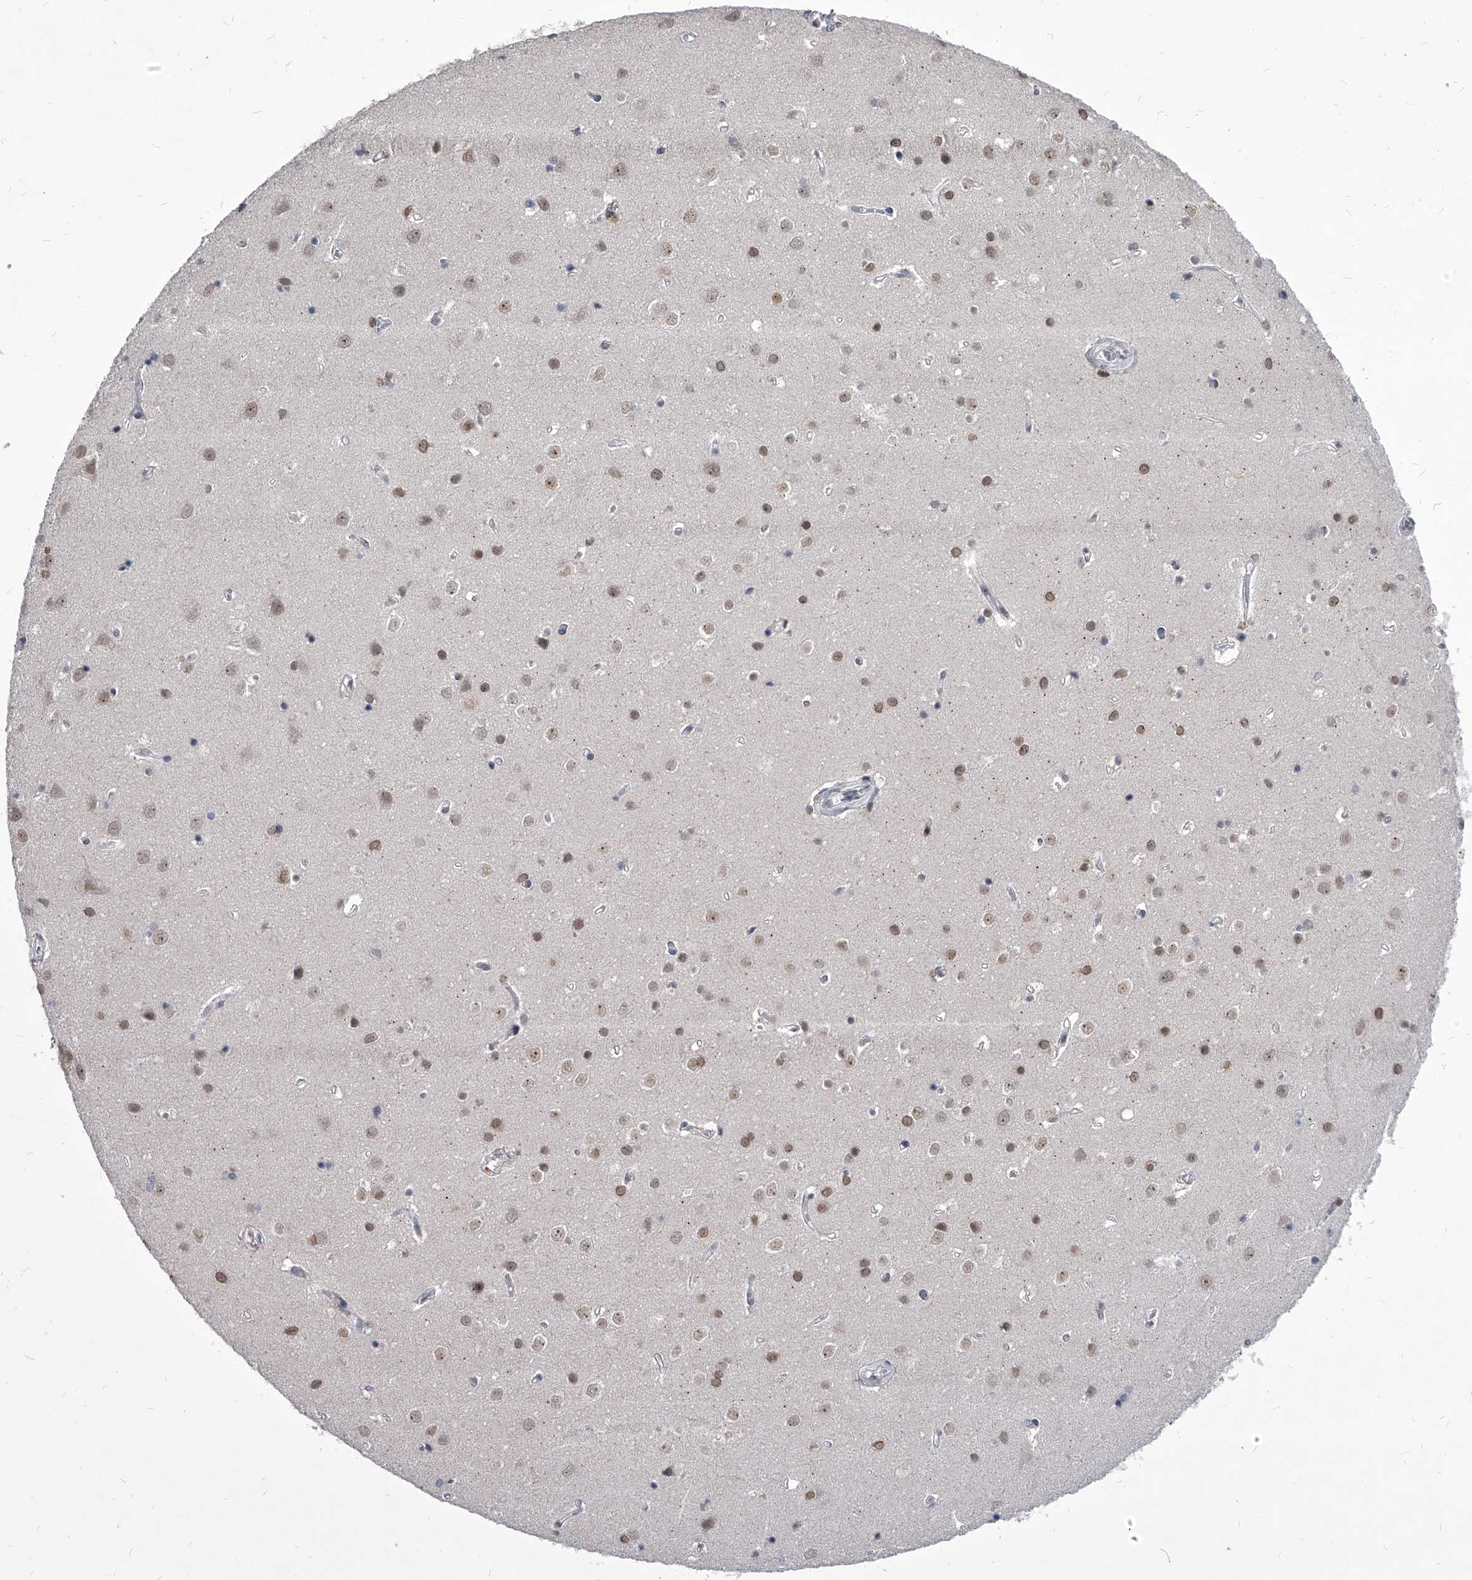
{"staining": {"intensity": "weak", "quantity": "<25%", "location": "nuclear"}, "tissue": "cerebral cortex", "cell_type": "Endothelial cells", "image_type": "normal", "snomed": [{"axis": "morphology", "description": "Normal tissue, NOS"}, {"axis": "topography", "description": "Cerebral cortex"}], "caption": "Cerebral cortex stained for a protein using immunohistochemistry exhibits no staining endothelial cells.", "gene": "PPIL4", "patient": {"sex": "male", "age": 54}}